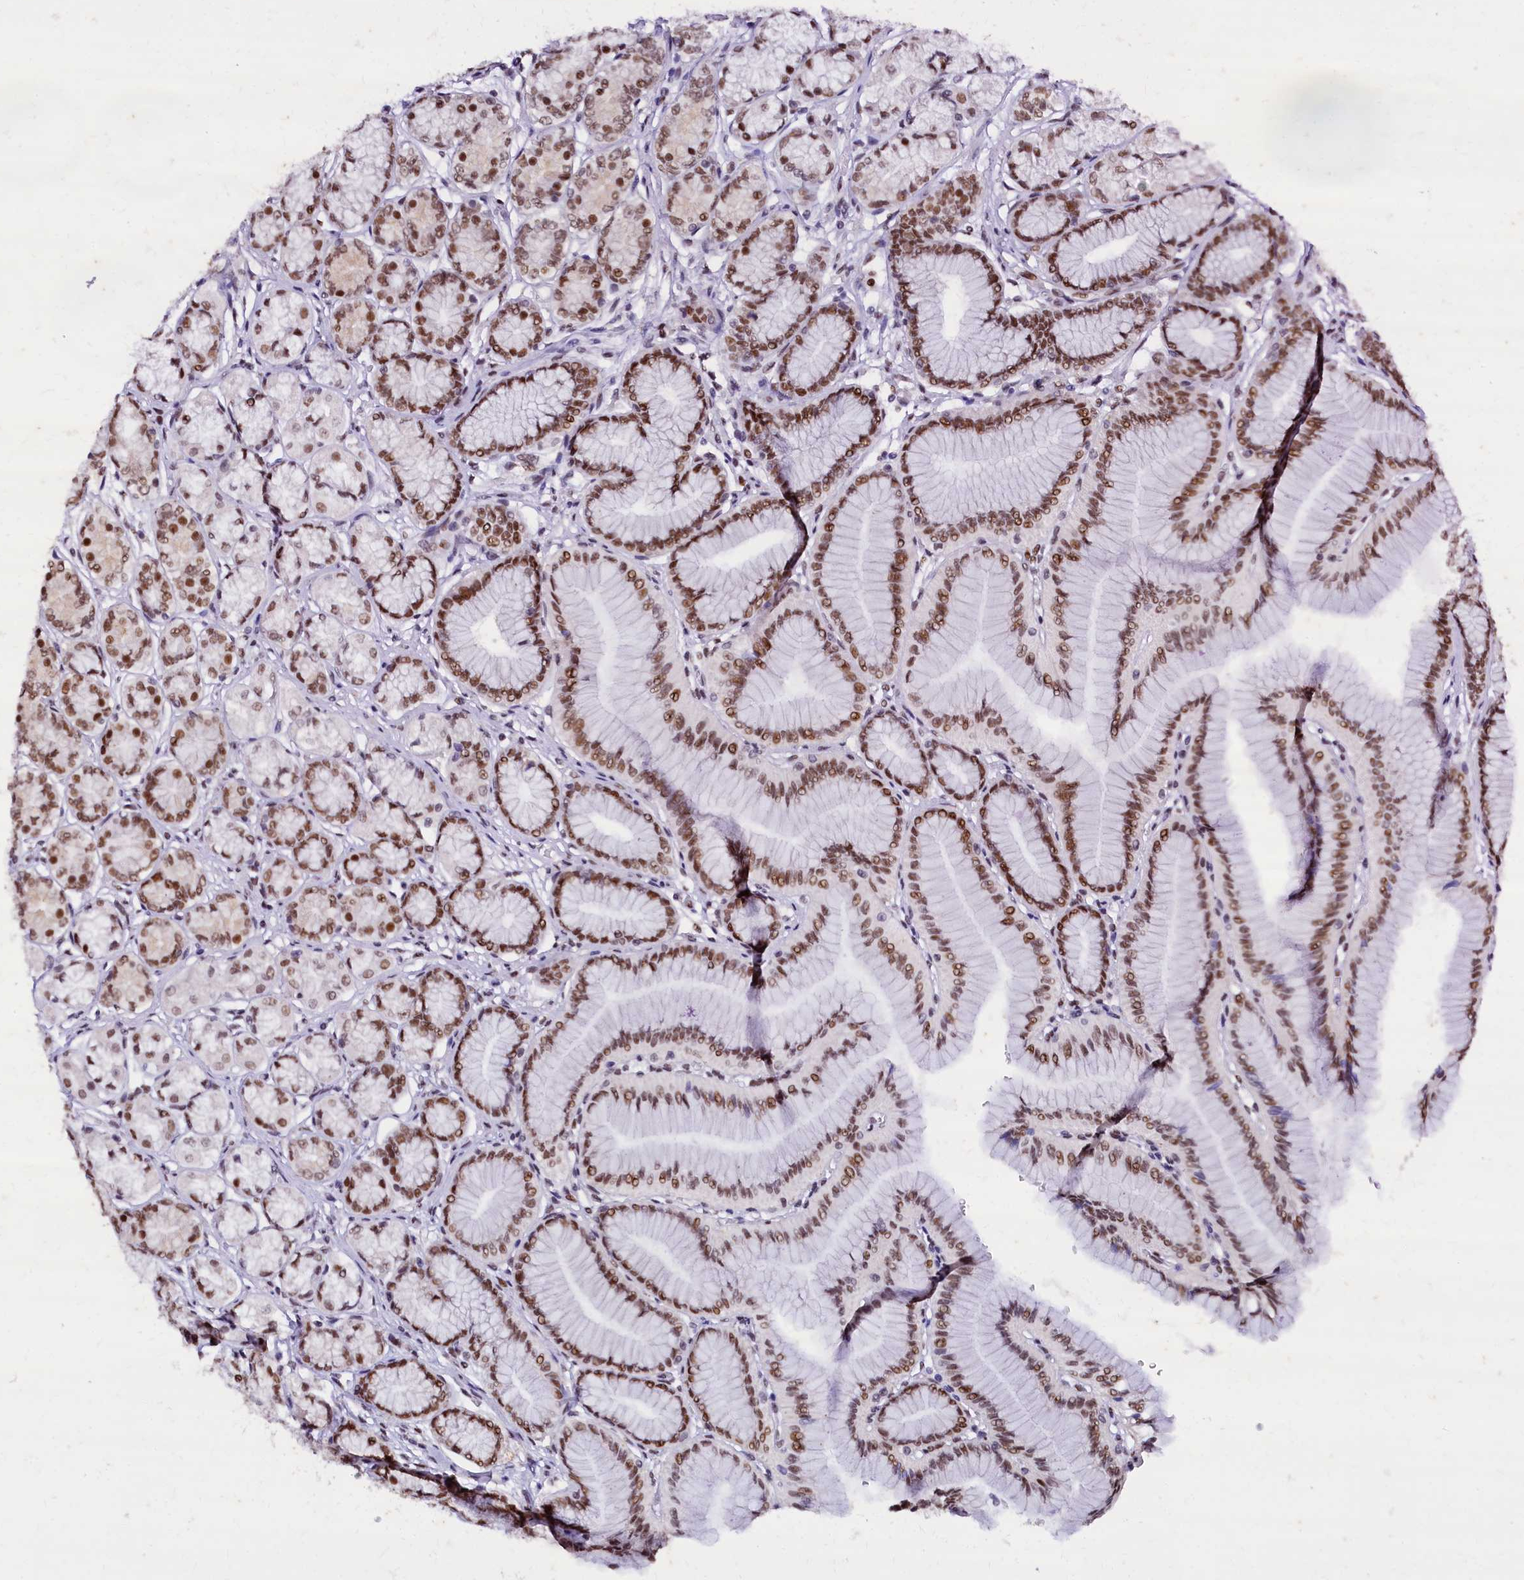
{"staining": {"intensity": "strong", "quantity": ">75%", "location": "nuclear"}, "tissue": "stomach", "cell_type": "Glandular cells", "image_type": "normal", "snomed": [{"axis": "morphology", "description": "Normal tissue, NOS"}, {"axis": "morphology", "description": "Adenocarcinoma, NOS"}, {"axis": "morphology", "description": "Adenocarcinoma, High grade"}, {"axis": "topography", "description": "Stomach, upper"}, {"axis": "topography", "description": "Stomach"}], "caption": "The micrograph reveals a brown stain indicating the presence of a protein in the nuclear of glandular cells in stomach. (DAB IHC with brightfield microscopy, high magnification).", "gene": "CPSF7", "patient": {"sex": "female", "age": 65}}